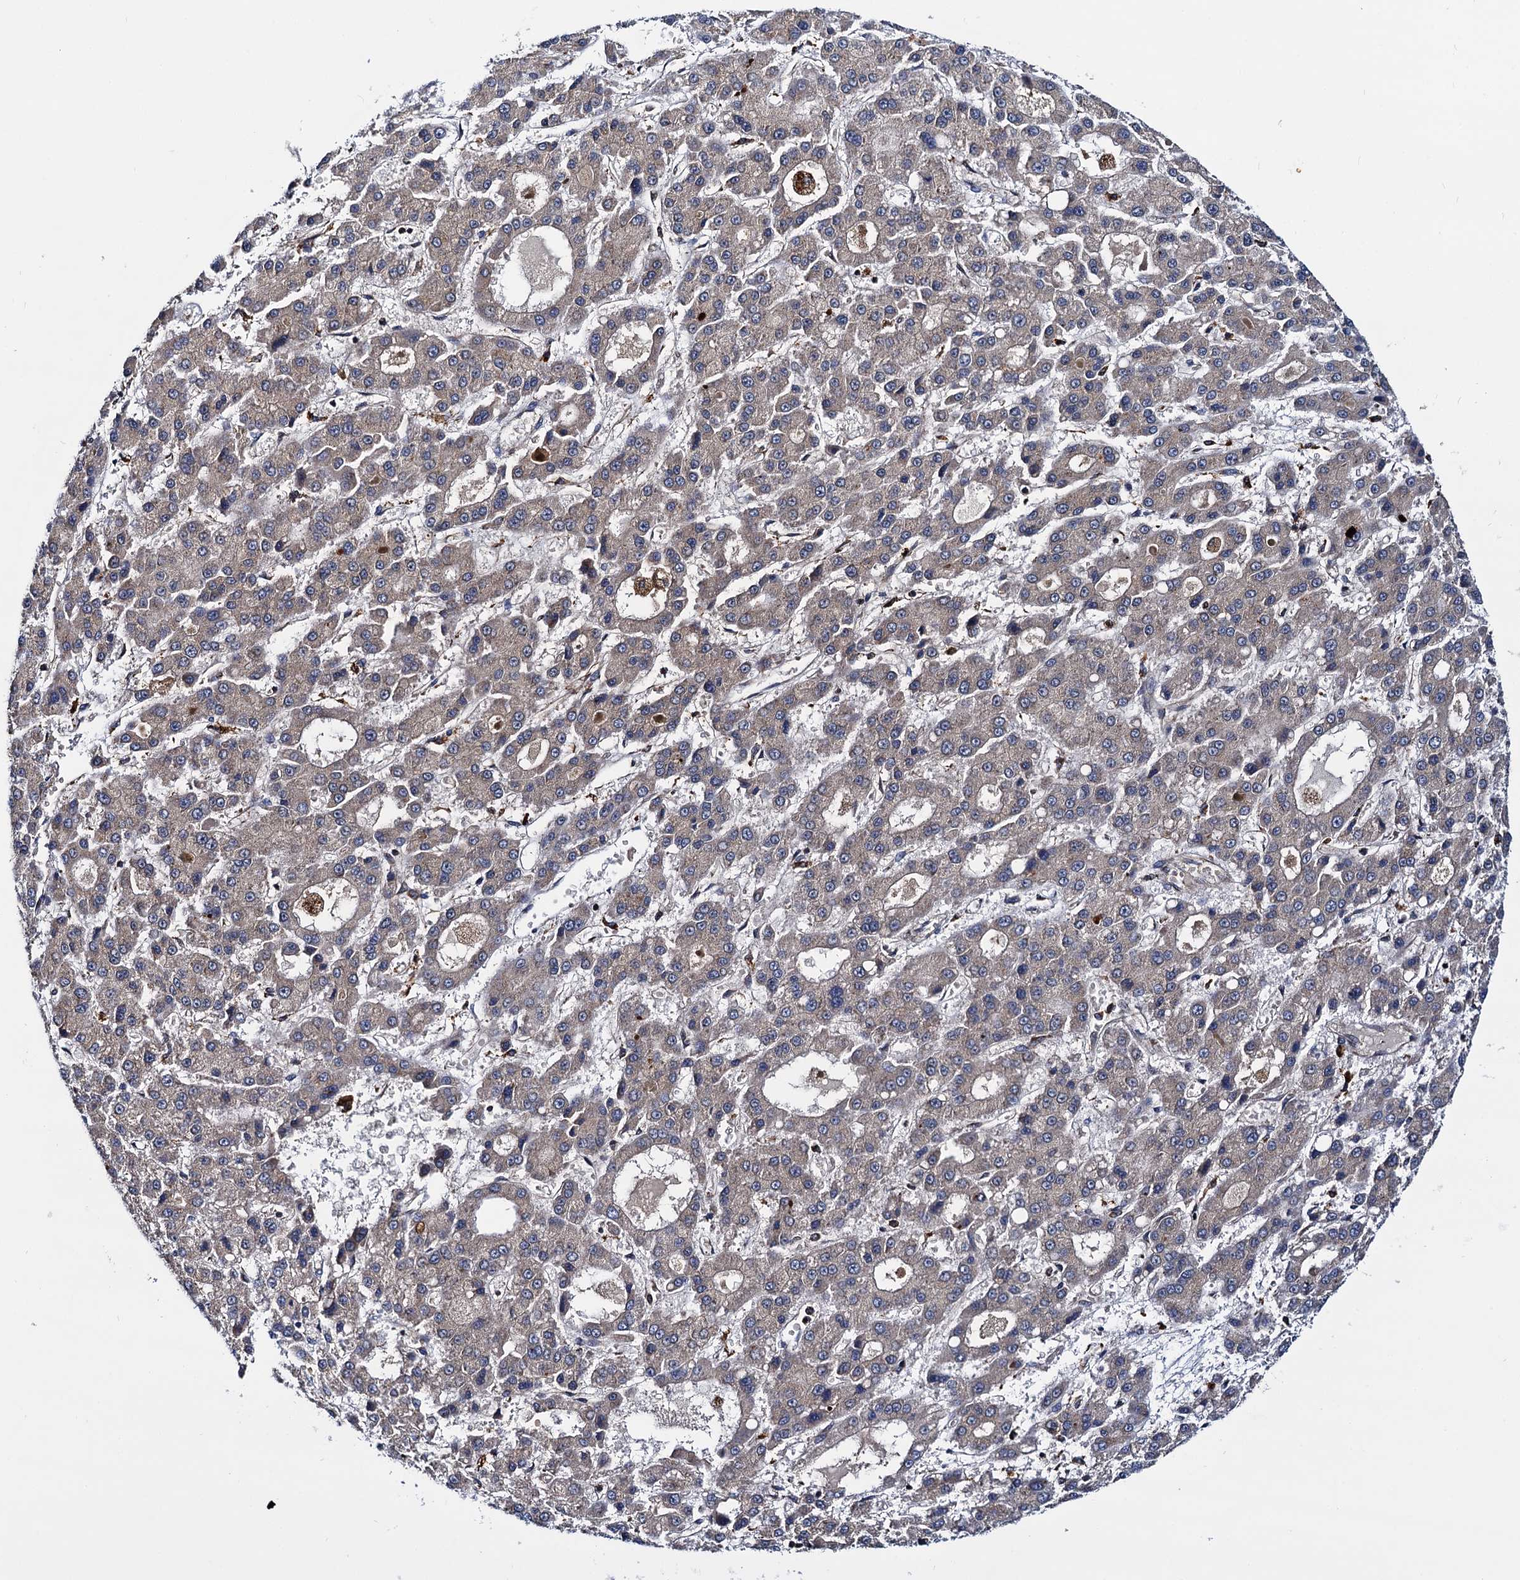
{"staining": {"intensity": "negative", "quantity": "none", "location": "none"}, "tissue": "liver cancer", "cell_type": "Tumor cells", "image_type": "cancer", "snomed": [{"axis": "morphology", "description": "Carcinoma, Hepatocellular, NOS"}, {"axis": "topography", "description": "Liver"}], "caption": "Liver hepatocellular carcinoma was stained to show a protein in brown. There is no significant staining in tumor cells.", "gene": "UFM1", "patient": {"sex": "male", "age": 70}}